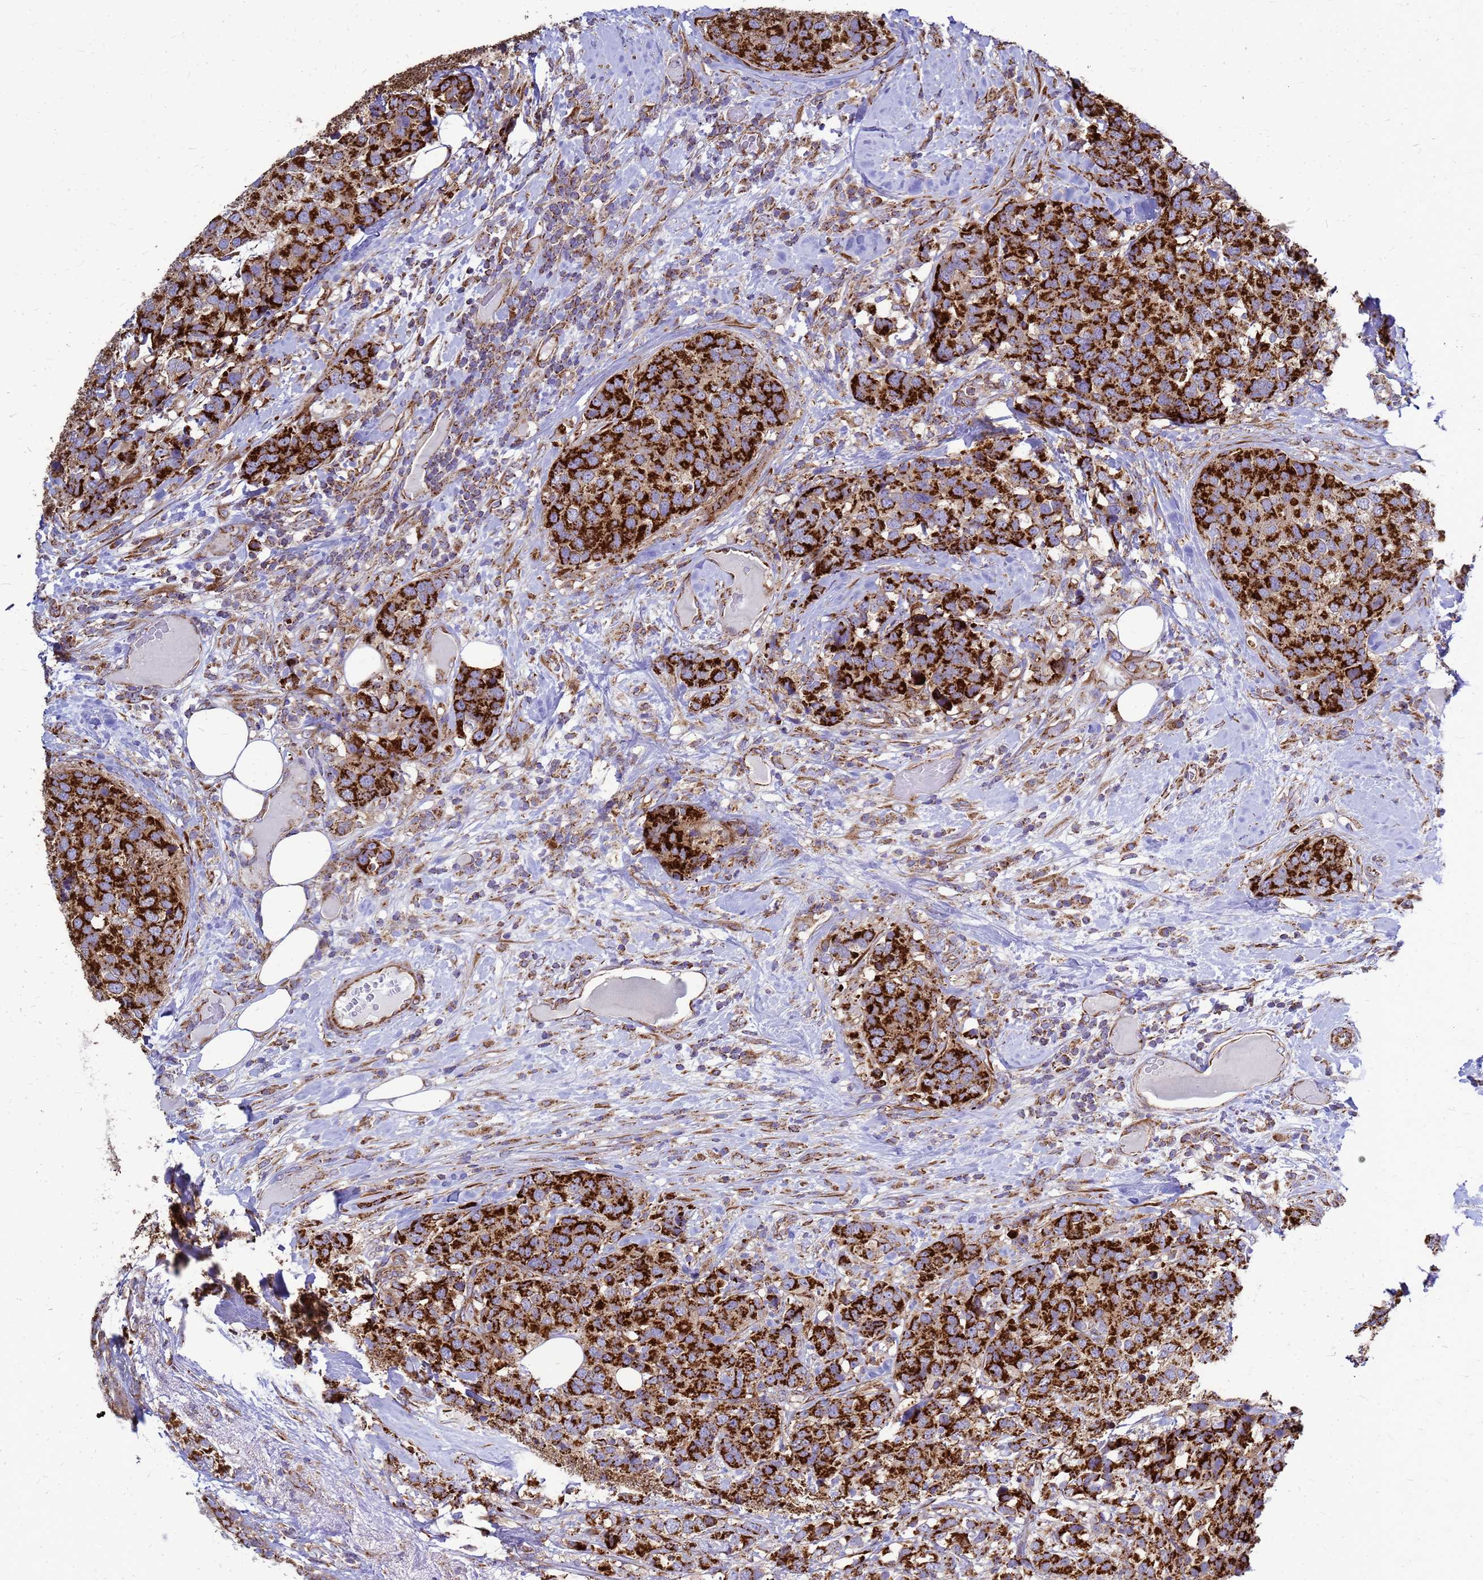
{"staining": {"intensity": "strong", "quantity": ">75%", "location": "cytoplasmic/membranous"}, "tissue": "breast cancer", "cell_type": "Tumor cells", "image_type": "cancer", "snomed": [{"axis": "morphology", "description": "Lobular carcinoma"}, {"axis": "topography", "description": "Breast"}], "caption": "Protein analysis of breast lobular carcinoma tissue reveals strong cytoplasmic/membranous staining in approximately >75% of tumor cells.", "gene": "FSTL4", "patient": {"sex": "female", "age": 59}}